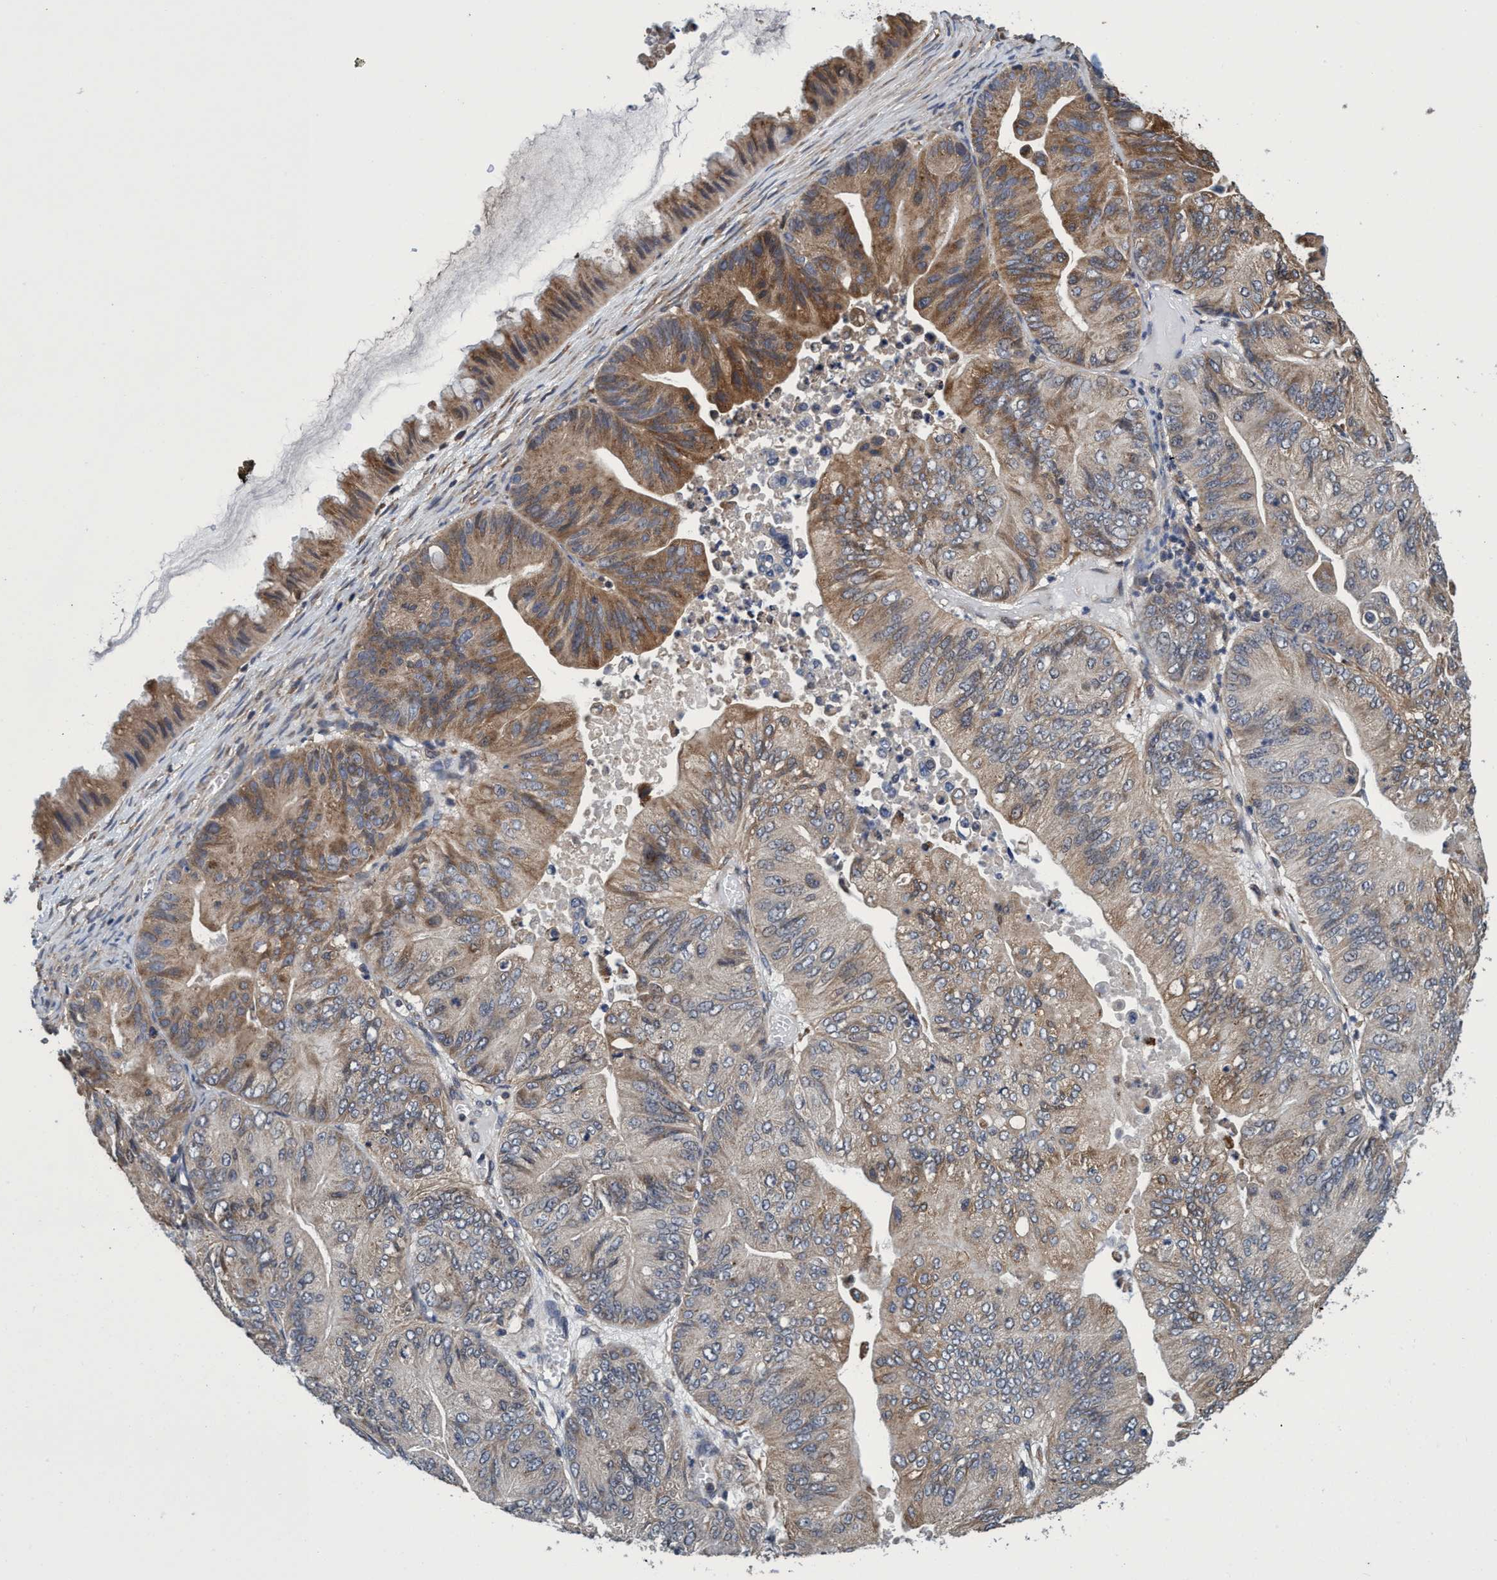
{"staining": {"intensity": "moderate", "quantity": "25%-75%", "location": "cytoplasmic/membranous"}, "tissue": "ovarian cancer", "cell_type": "Tumor cells", "image_type": "cancer", "snomed": [{"axis": "morphology", "description": "Cystadenocarcinoma, mucinous, NOS"}, {"axis": "topography", "description": "Ovary"}], "caption": "Immunohistochemical staining of ovarian mucinous cystadenocarcinoma shows medium levels of moderate cytoplasmic/membranous protein staining in approximately 25%-75% of tumor cells.", "gene": "CALCOCO2", "patient": {"sex": "female", "age": 61}}